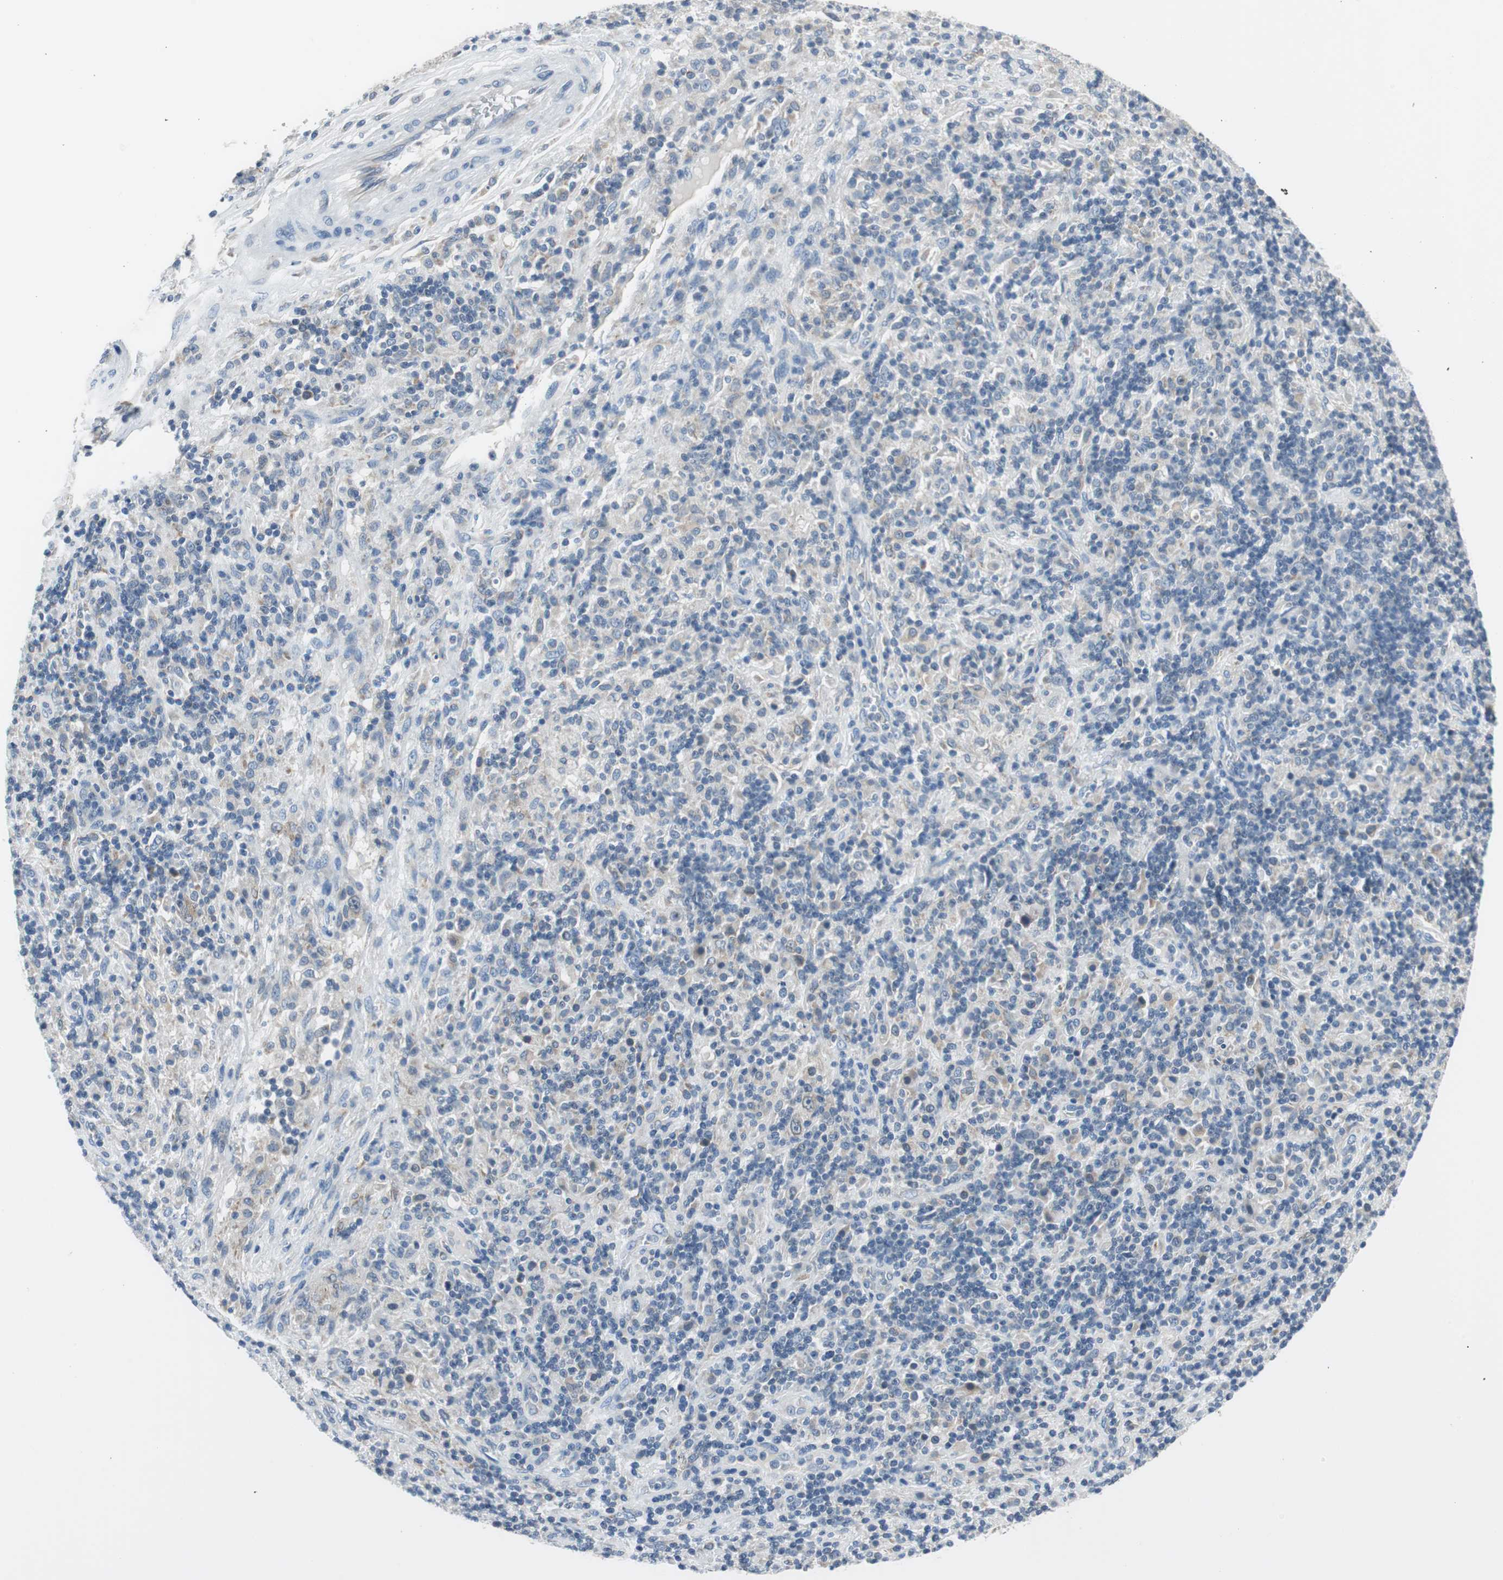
{"staining": {"intensity": "weak", "quantity": "<25%", "location": "cytoplasmic/membranous"}, "tissue": "lymphoma", "cell_type": "Tumor cells", "image_type": "cancer", "snomed": [{"axis": "morphology", "description": "Hodgkin's disease, NOS"}, {"axis": "topography", "description": "Lymph node"}], "caption": "Tumor cells are negative for protein expression in human lymphoma.", "gene": "PLAA", "patient": {"sex": "male", "age": 70}}